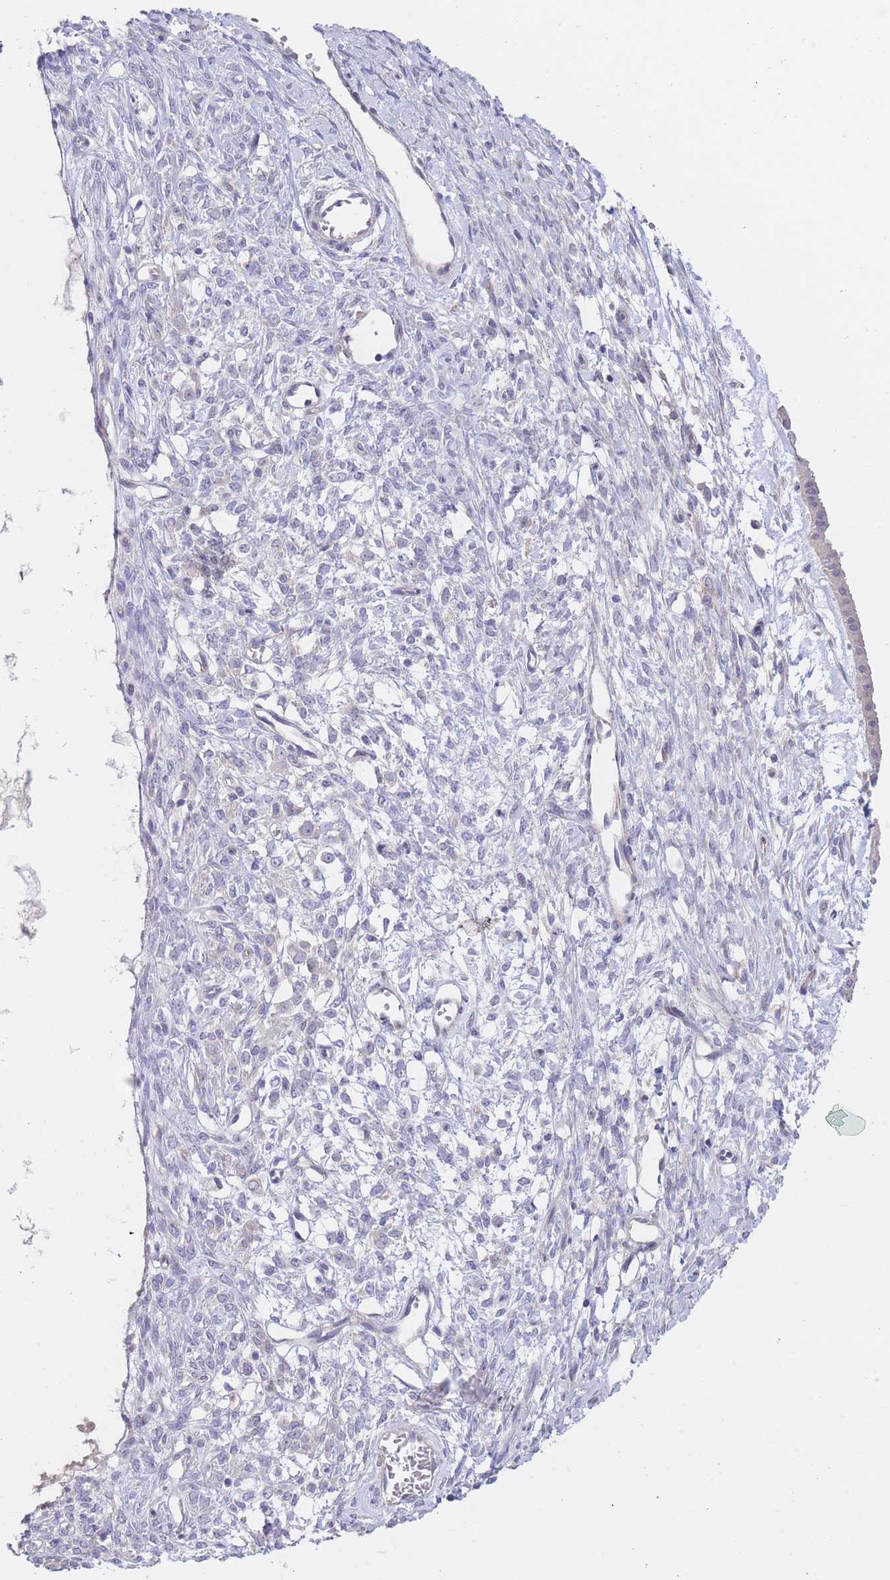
{"staining": {"intensity": "negative", "quantity": "none", "location": "none"}, "tissue": "ovarian cancer", "cell_type": "Tumor cells", "image_type": "cancer", "snomed": [{"axis": "morphology", "description": "Cystadenocarcinoma, mucinous, NOS"}, {"axis": "topography", "description": "Ovary"}], "caption": "An image of ovarian cancer stained for a protein exhibits no brown staining in tumor cells.", "gene": "ZNF281", "patient": {"sex": "female", "age": 73}}